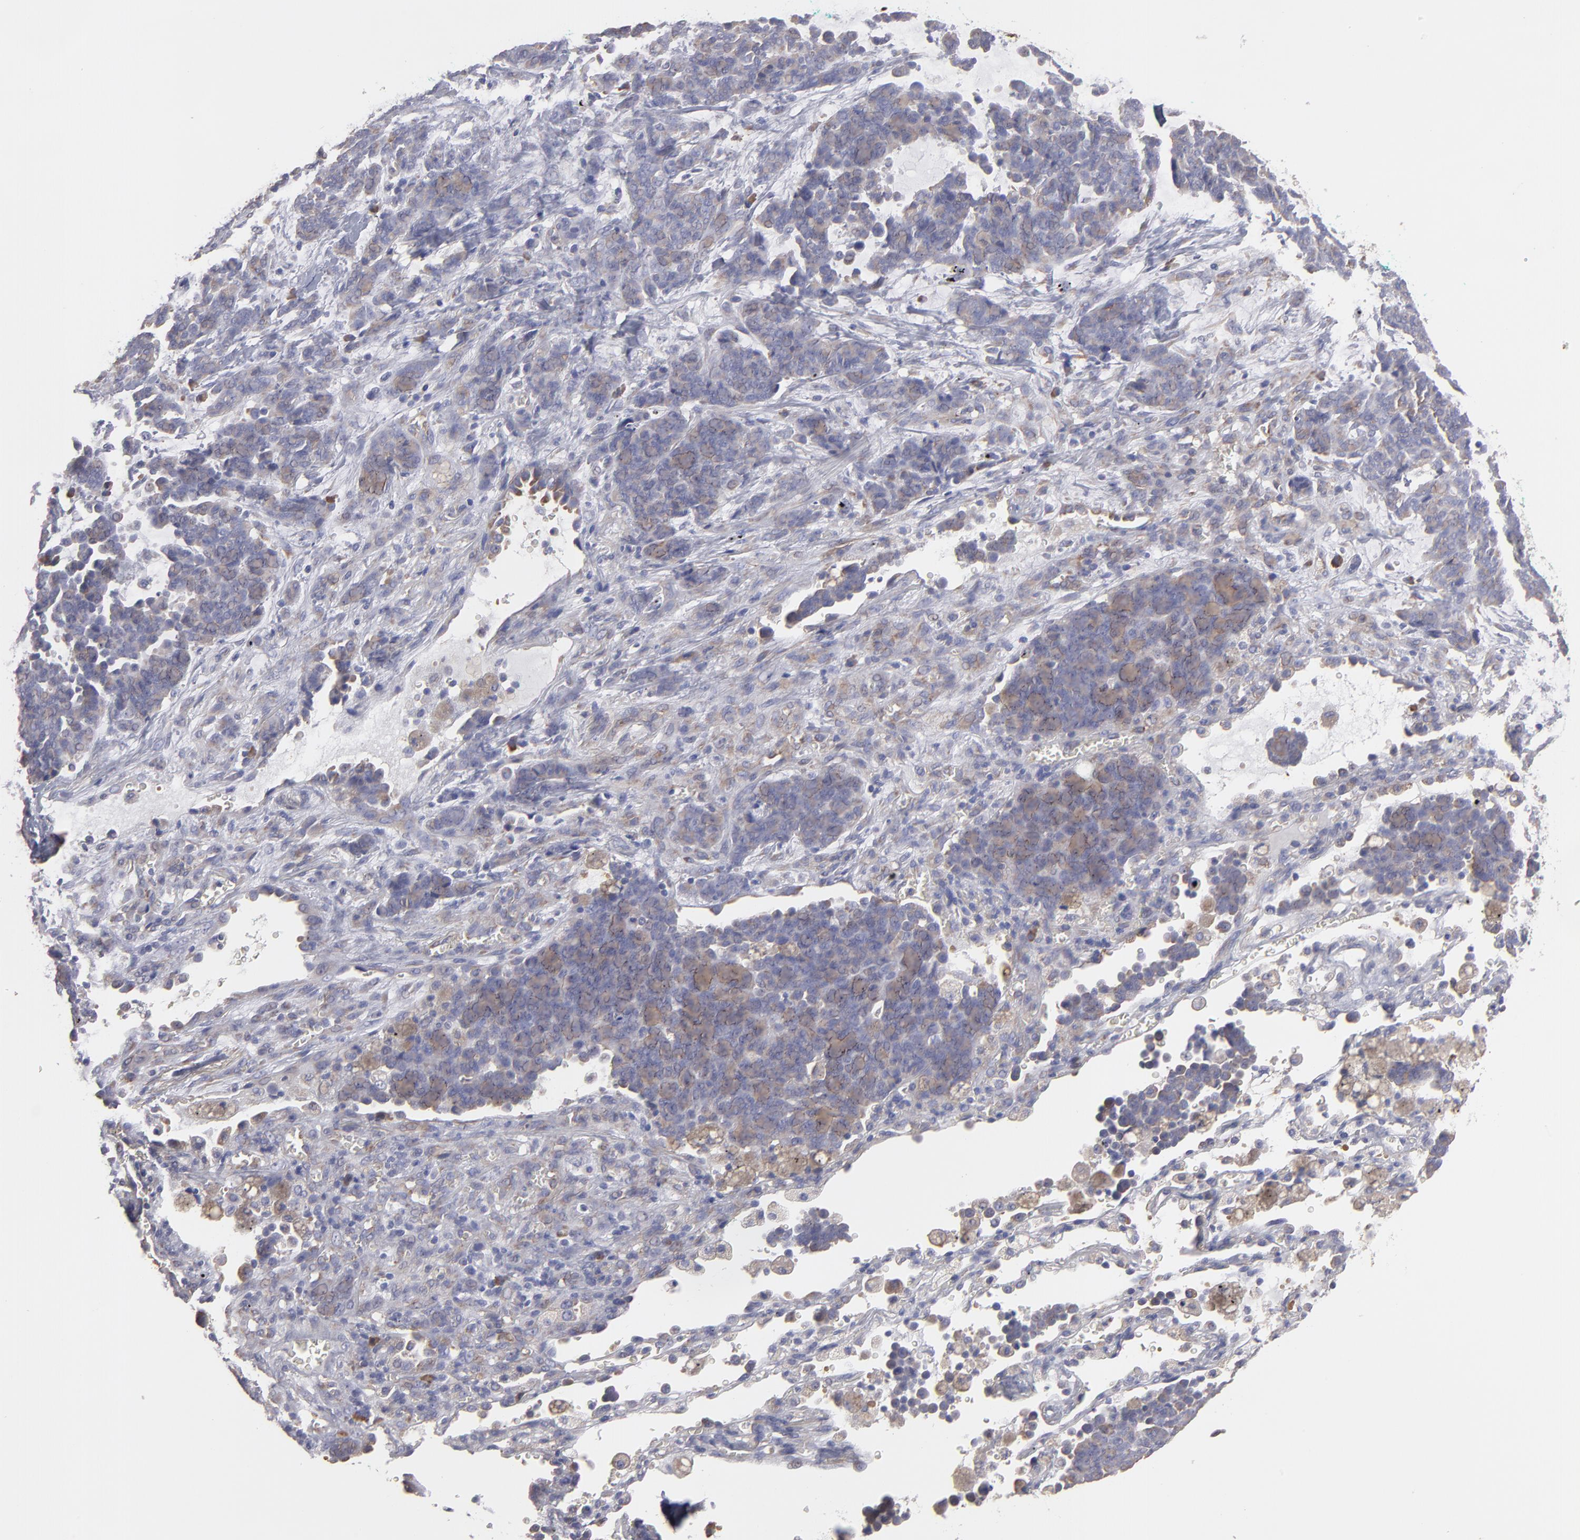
{"staining": {"intensity": "weak", "quantity": "<25%", "location": "cytoplasmic/membranous"}, "tissue": "lung cancer", "cell_type": "Tumor cells", "image_type": "cancer", "snomed": [{"axis": "morphology", "description": "Neoplasm, malignant, NOS"}, {"axis": "topography", "description": "Lung"}], "caption": "Immunohistochemistry of malignant neoplasm (lung) displays no expression in tumor cells.", "gene": "ENTPD5", "patient": {"sex": "female", "age": 58}}